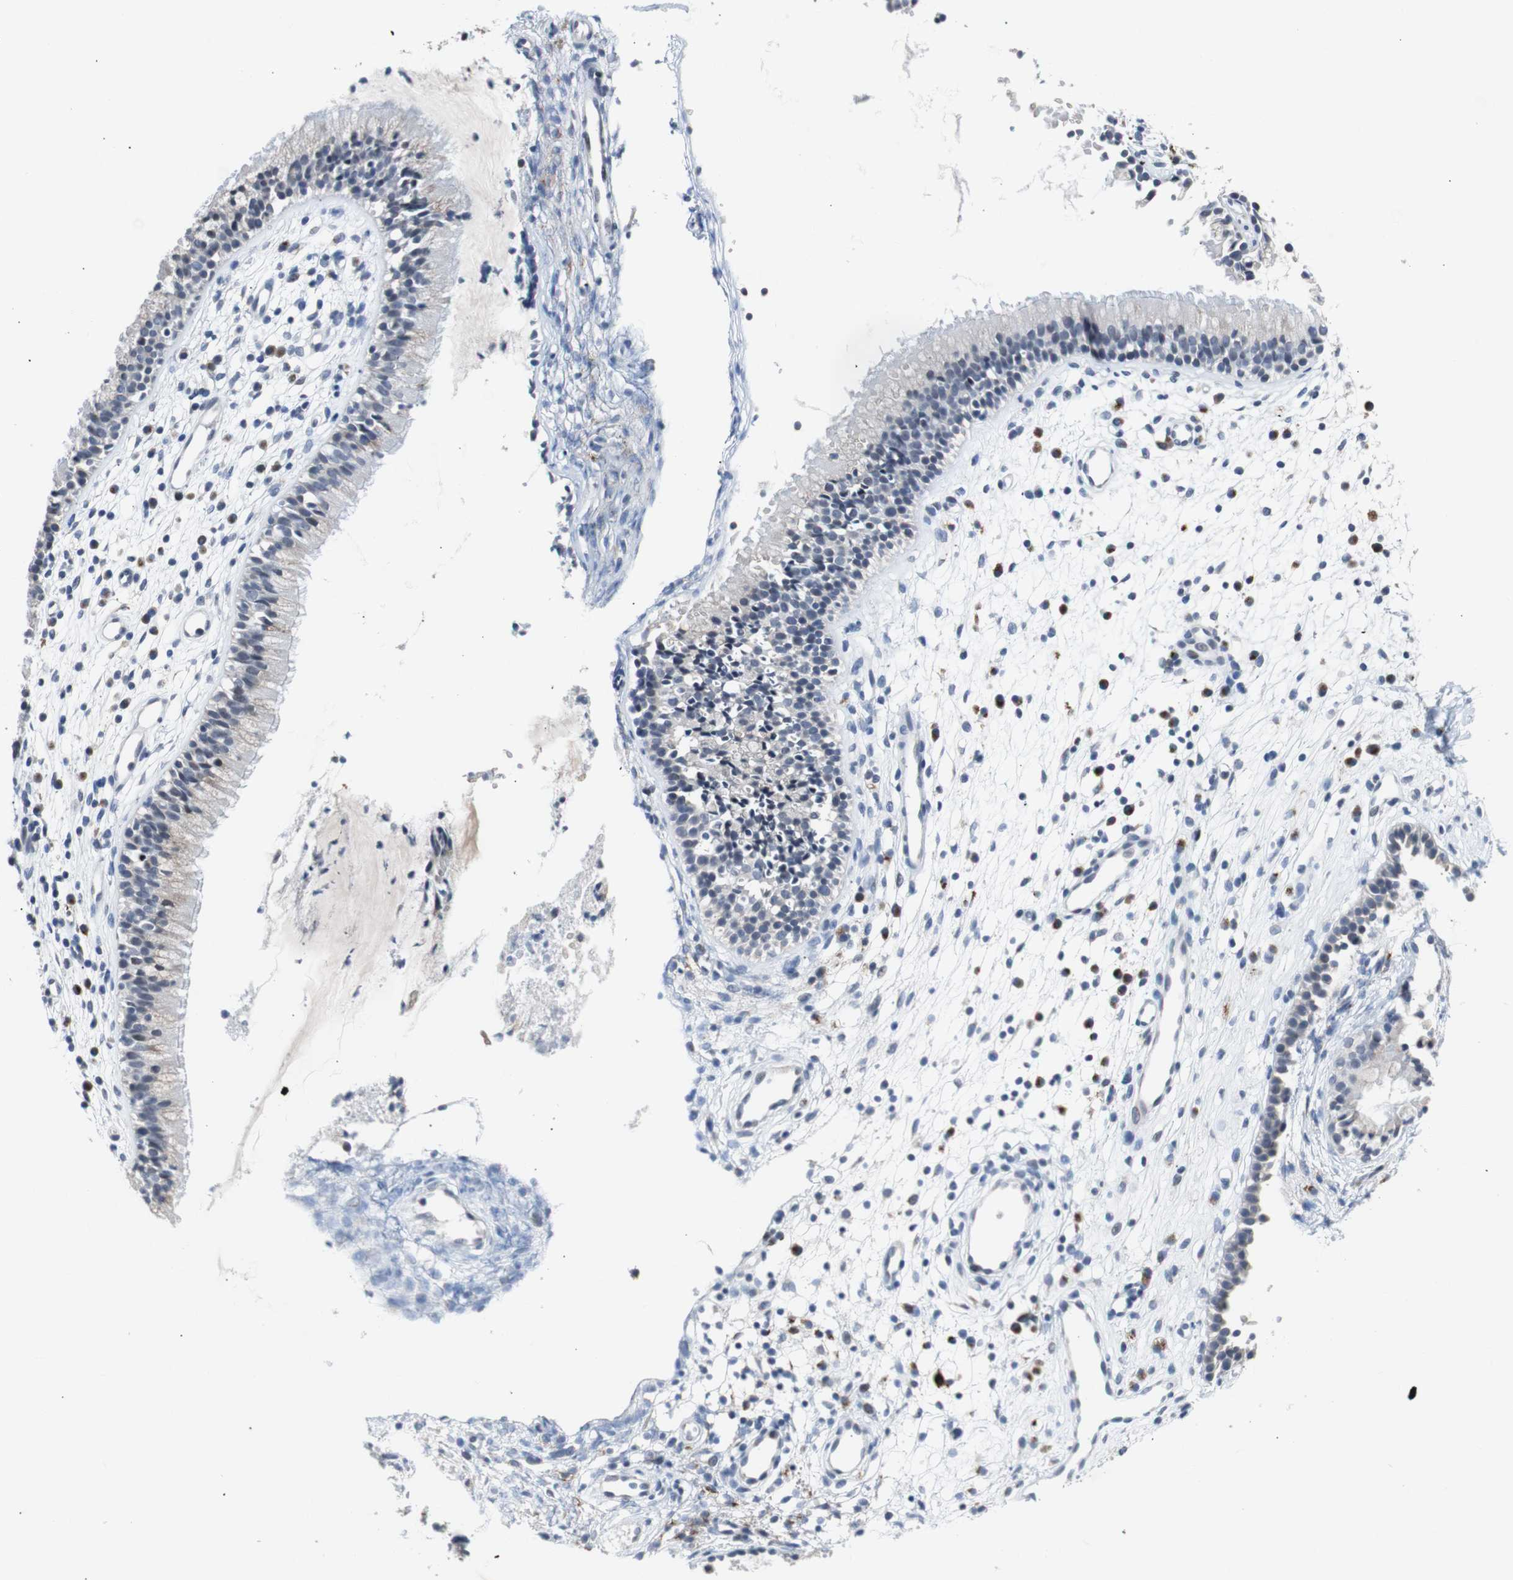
{"staining": {"intensity": "negative", "quantity": "none", "location": "none"}, "tissue": "nasopharynx", "cell_type": "Respiratory epithelial cells", "image_type": "normal", "snomed": [{"axis": "morphology", "description": "Normal tissue, NOS"}, {"axis": "topography", "description": "Nasopharynx"}], "caption": "Immunohistochemistry photomicrograph of normal human nasopharynx stained for a protein (brown), which shows no positivity in respiratory epithelial cells. The staining was performed using DAB to visualize the protein expression in brown, while the nuclei were stained in blue with hematoxylin (Magnification: 20x).", "gene": "SOX30", "patient": {"sex": "male", "age": 21}}